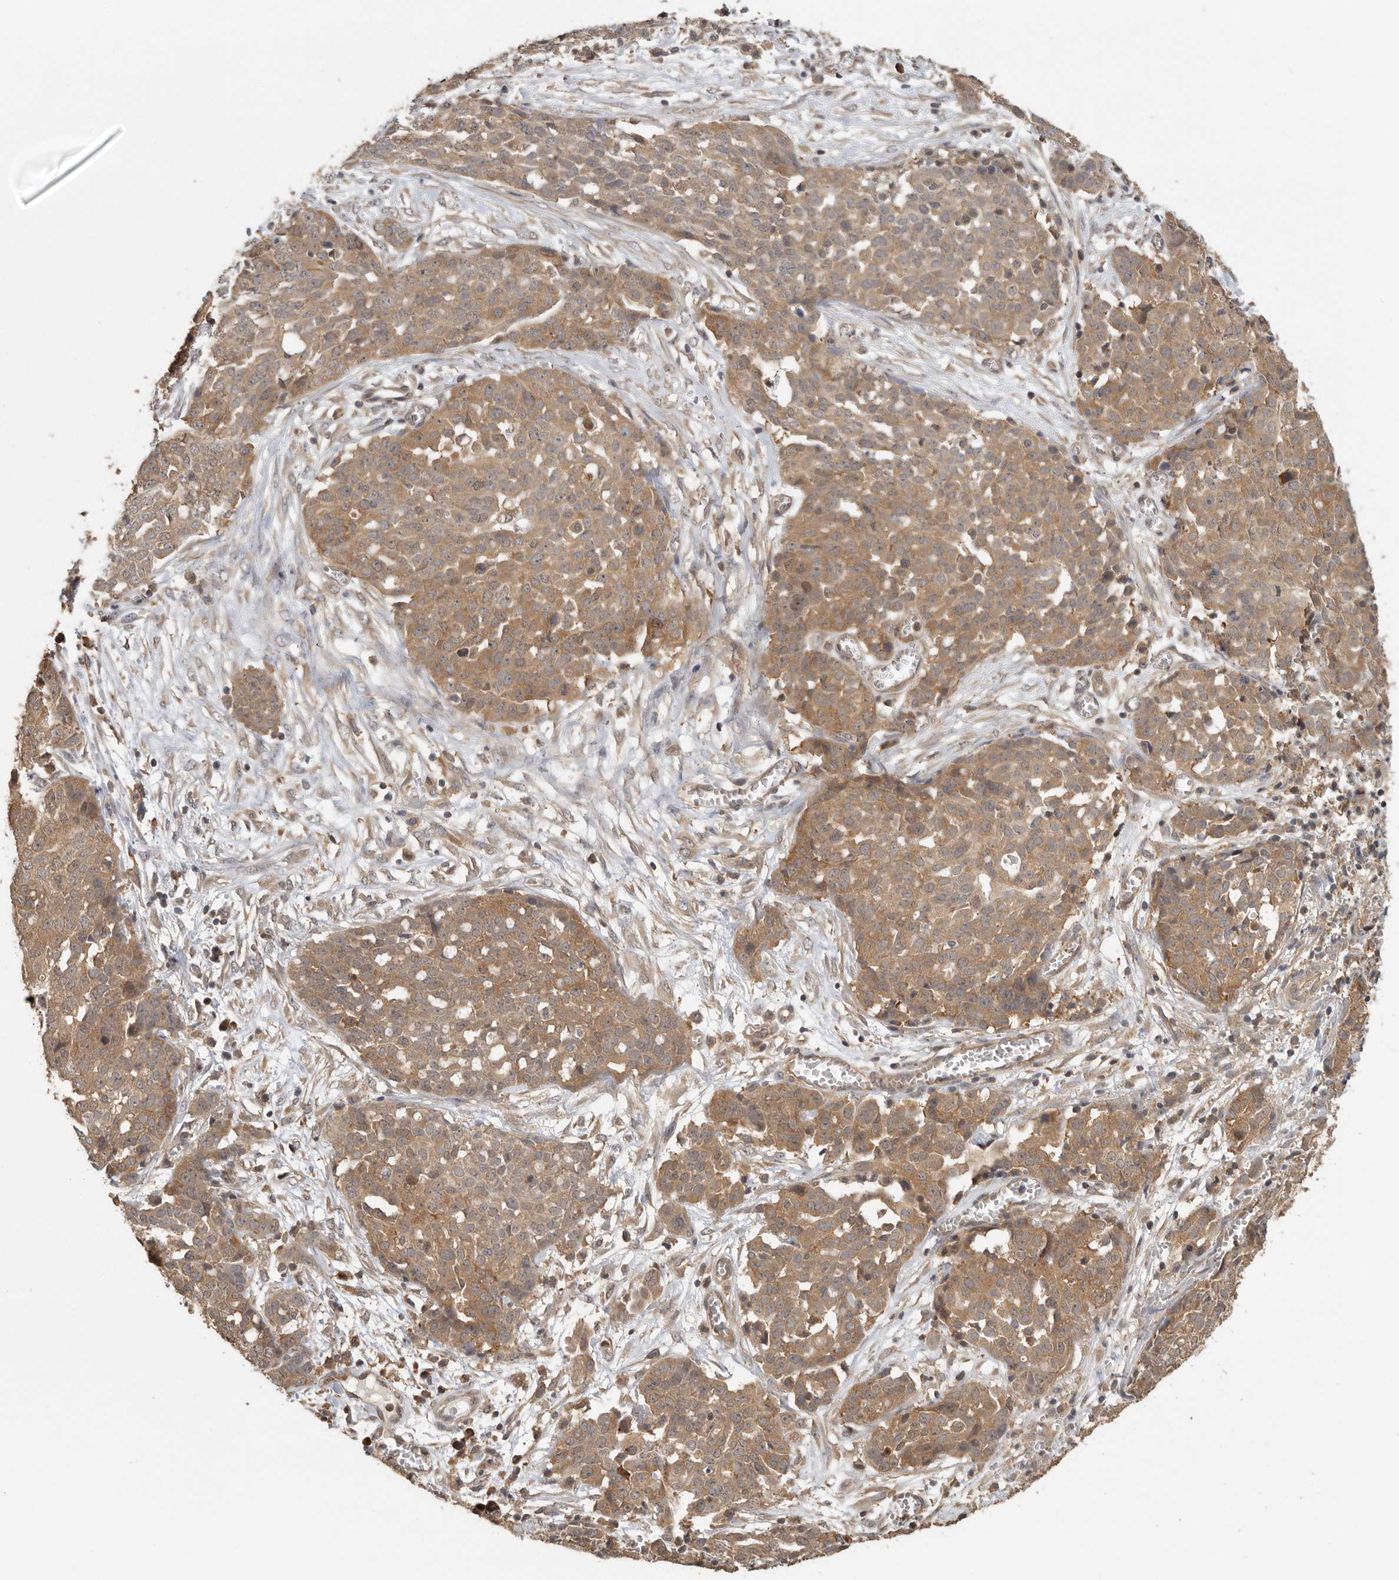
{"staining": {"intensity": "moderate", "quantity": ">75%", "location": "cytoplasmic/membranous"}, "tissue": "ovarian cancer", "cell_type": "Tumor cells", "image_type": "cancer", "snomed": [{"axis": "morphology", "description": "Cystadenocarcinoma, serous, NOS"}, {"axis": "topography", "description": "Soft tissue"}, {"axis": "topography", "description": "Ovary"}], "caption": "IHC of serous cystadenocarcinoma (ovarian) exhibits medium levels of moderate cytoplasmic/membranous positivity in approximately >75% of tumor cells. IHC stains the protein in brown and the nuclei are stained blue.", "gene": "CCT8", "patient": {"sex": "female", "age": 57}}